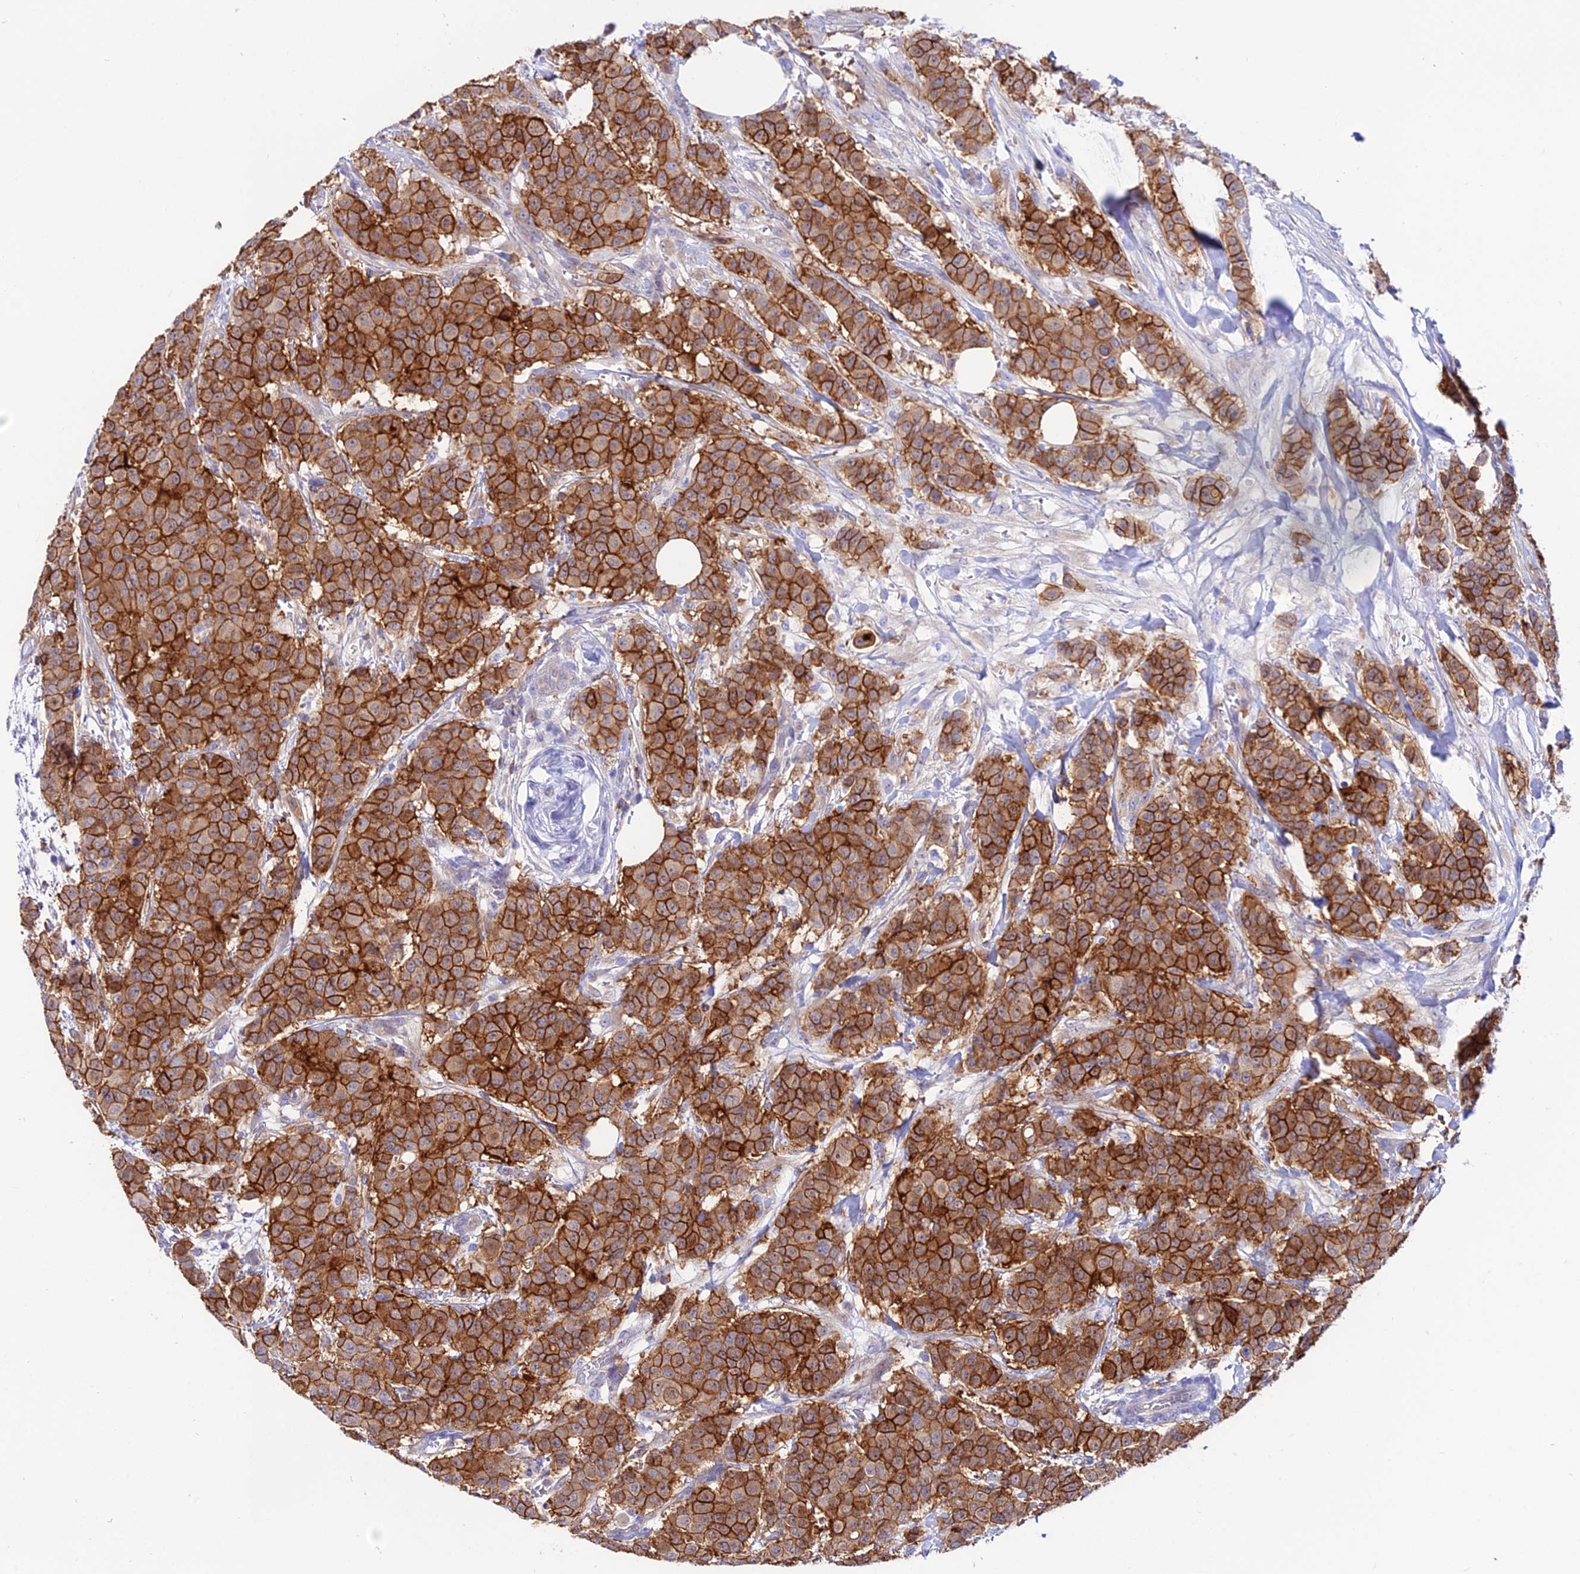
{"staining": {"intensity": "strong", "quantity": ">75%", "location": "cytoplasmic/membranous"}, "tissue": "breast cancer", "cell_type": "Tumor cells", "image_type": "cancer", "snomed": [{"axis": "morphology", "description": "Duct carcinoma"}, {"axis": "topography", "description": "Breast"}], "caption": "Protein expression analysis of breast invasive ductal carcinoma shows strong cytoplasmic/membranous positivity in approximately >75% of tumor cells.", "gene": "S100A16", "patient": {"sex": "female", "age": 40}}